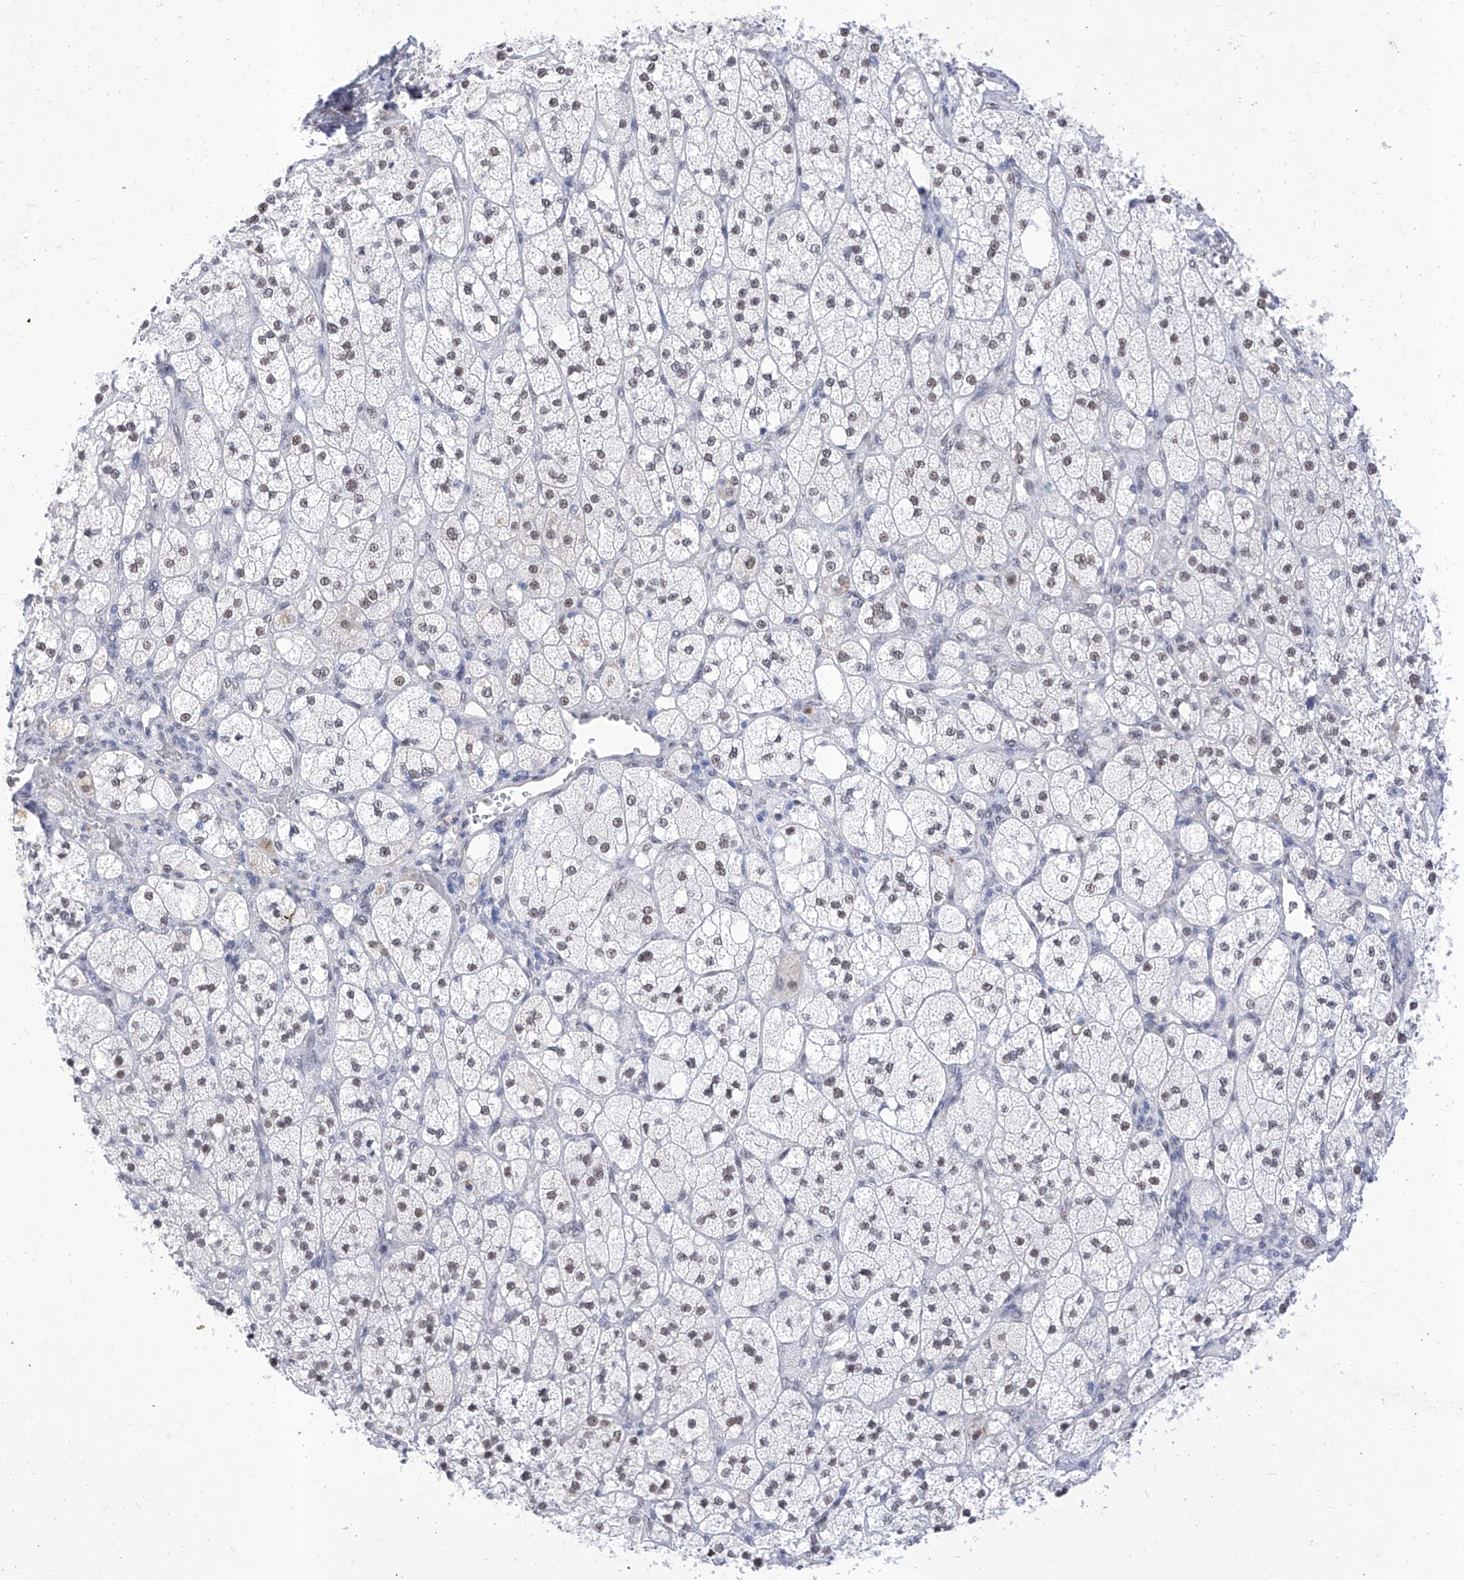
{"staining": {"intensity": "strong", "quantity": "25%-75%", "location": "nuclear"}, "tissue": "adrenal gland", "cell_type": "Glandular cells", "image_type": "normal", "snomed": [{"axis": "morphology", "description": "Normal tissue, NOS"}, {"axis": "topography", "description": "Adrenal gland"}], "caption": "The micrograph exhibits immunohistochemical staining of benign adrenal gland. There is strong nuclear positivity is appreciated in approximately 25%-75% of glandular cells. (Stains: DAB in brown, nuclei in blue, Microscopy: brightfield microscopy at high magnification).", "gene": "ATN1", "patient": {"sex": "male", "age": 61}}